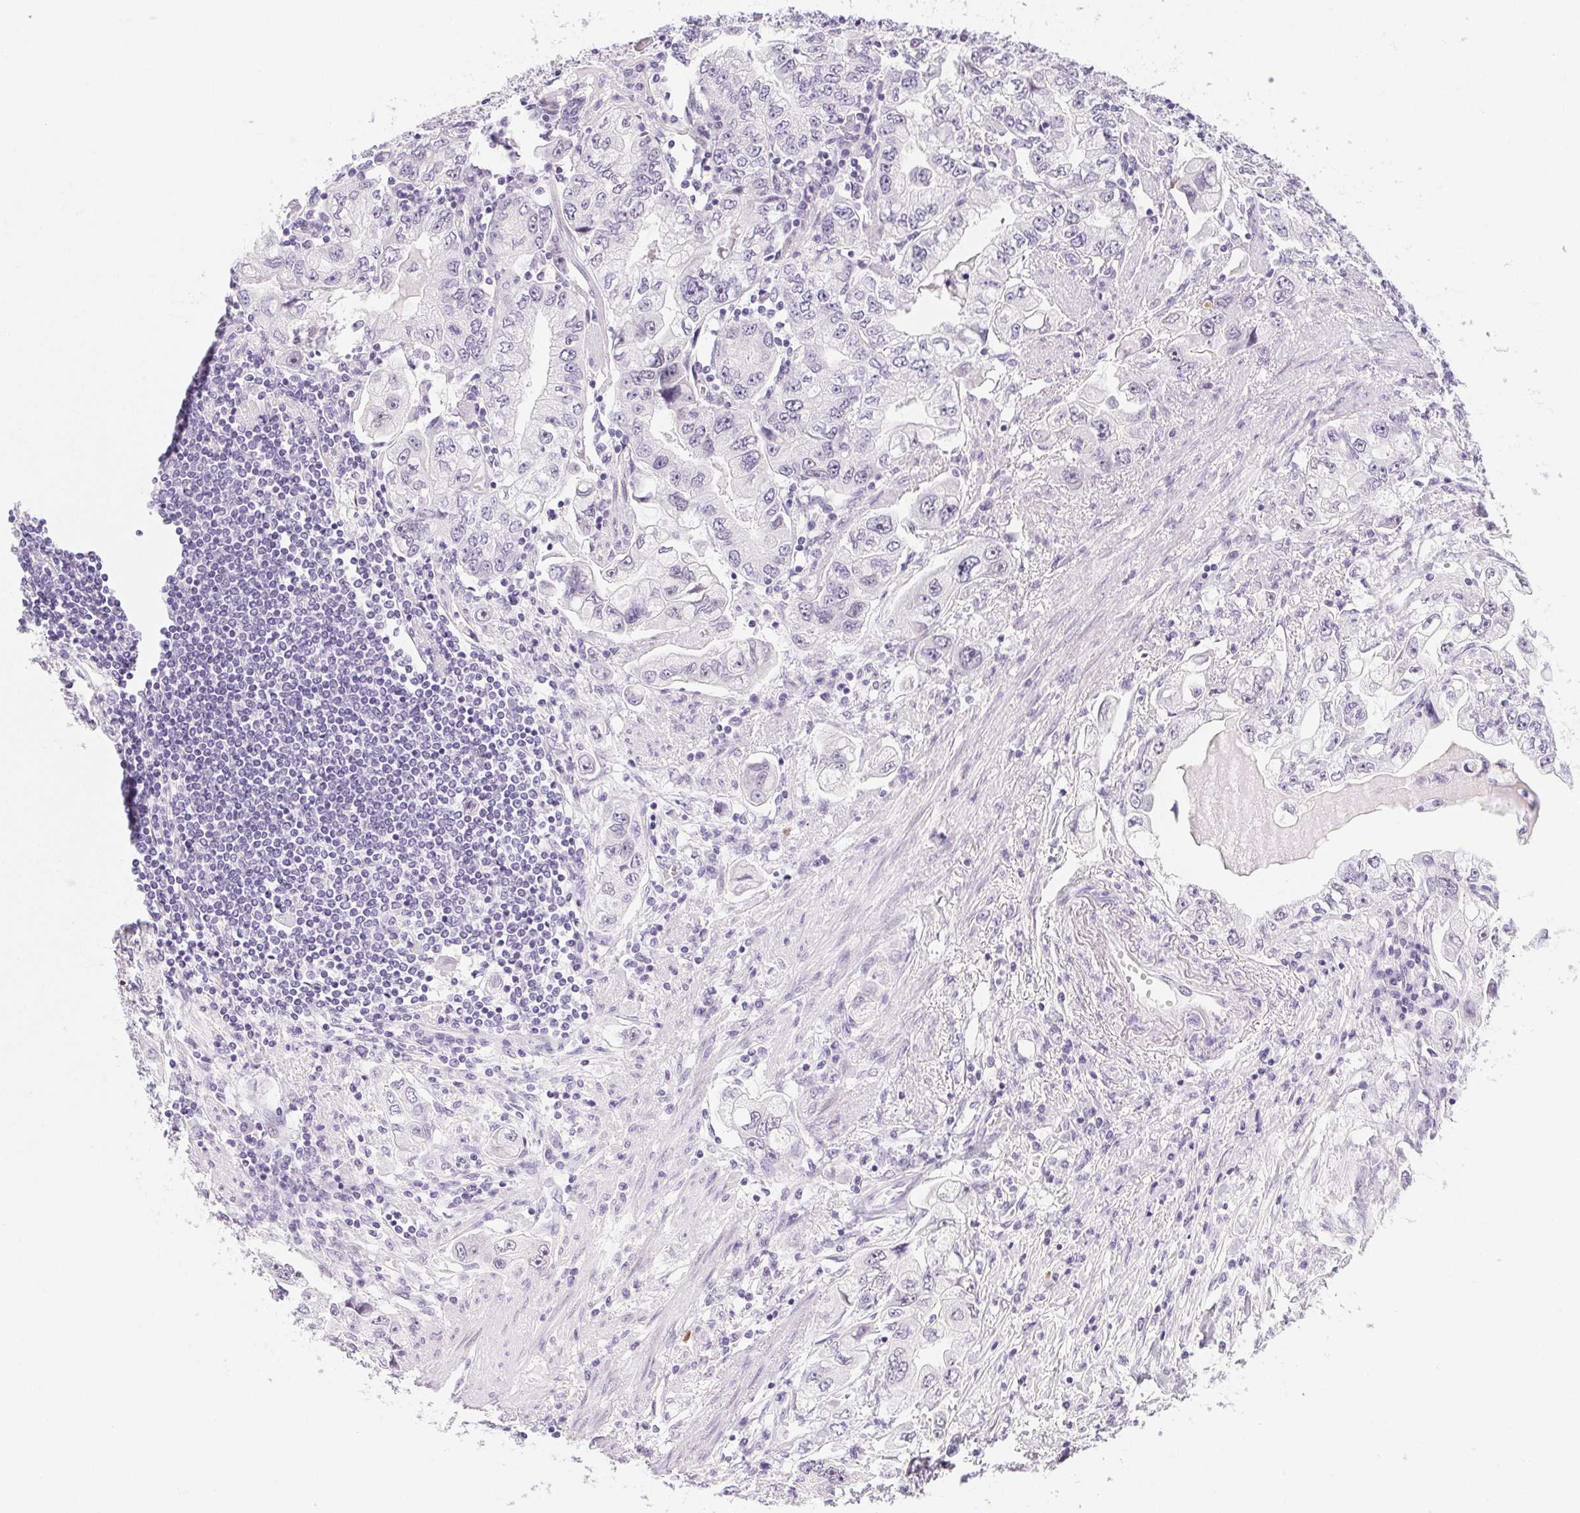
{"staining": {"intensity": "negative", "quantity": "none", "location": "none"}, "tissue": "stomach cancer", "cell_type": "Tumor cells", "image_type": "cancer", "snomed": [{"axis": "morphology", "description": "Adenocarcinoma, NOS"}, {"axis": "topography", "description": "Stomach, lower"}], "caption": "A high-resolution micrograph shows immunohistochemistry staining of stomach adenocarcinoma, which reveals no significant staining in tumor cells.", "gene": "ST8SIA3", "patient": {"sex": "female", "age": 93}}